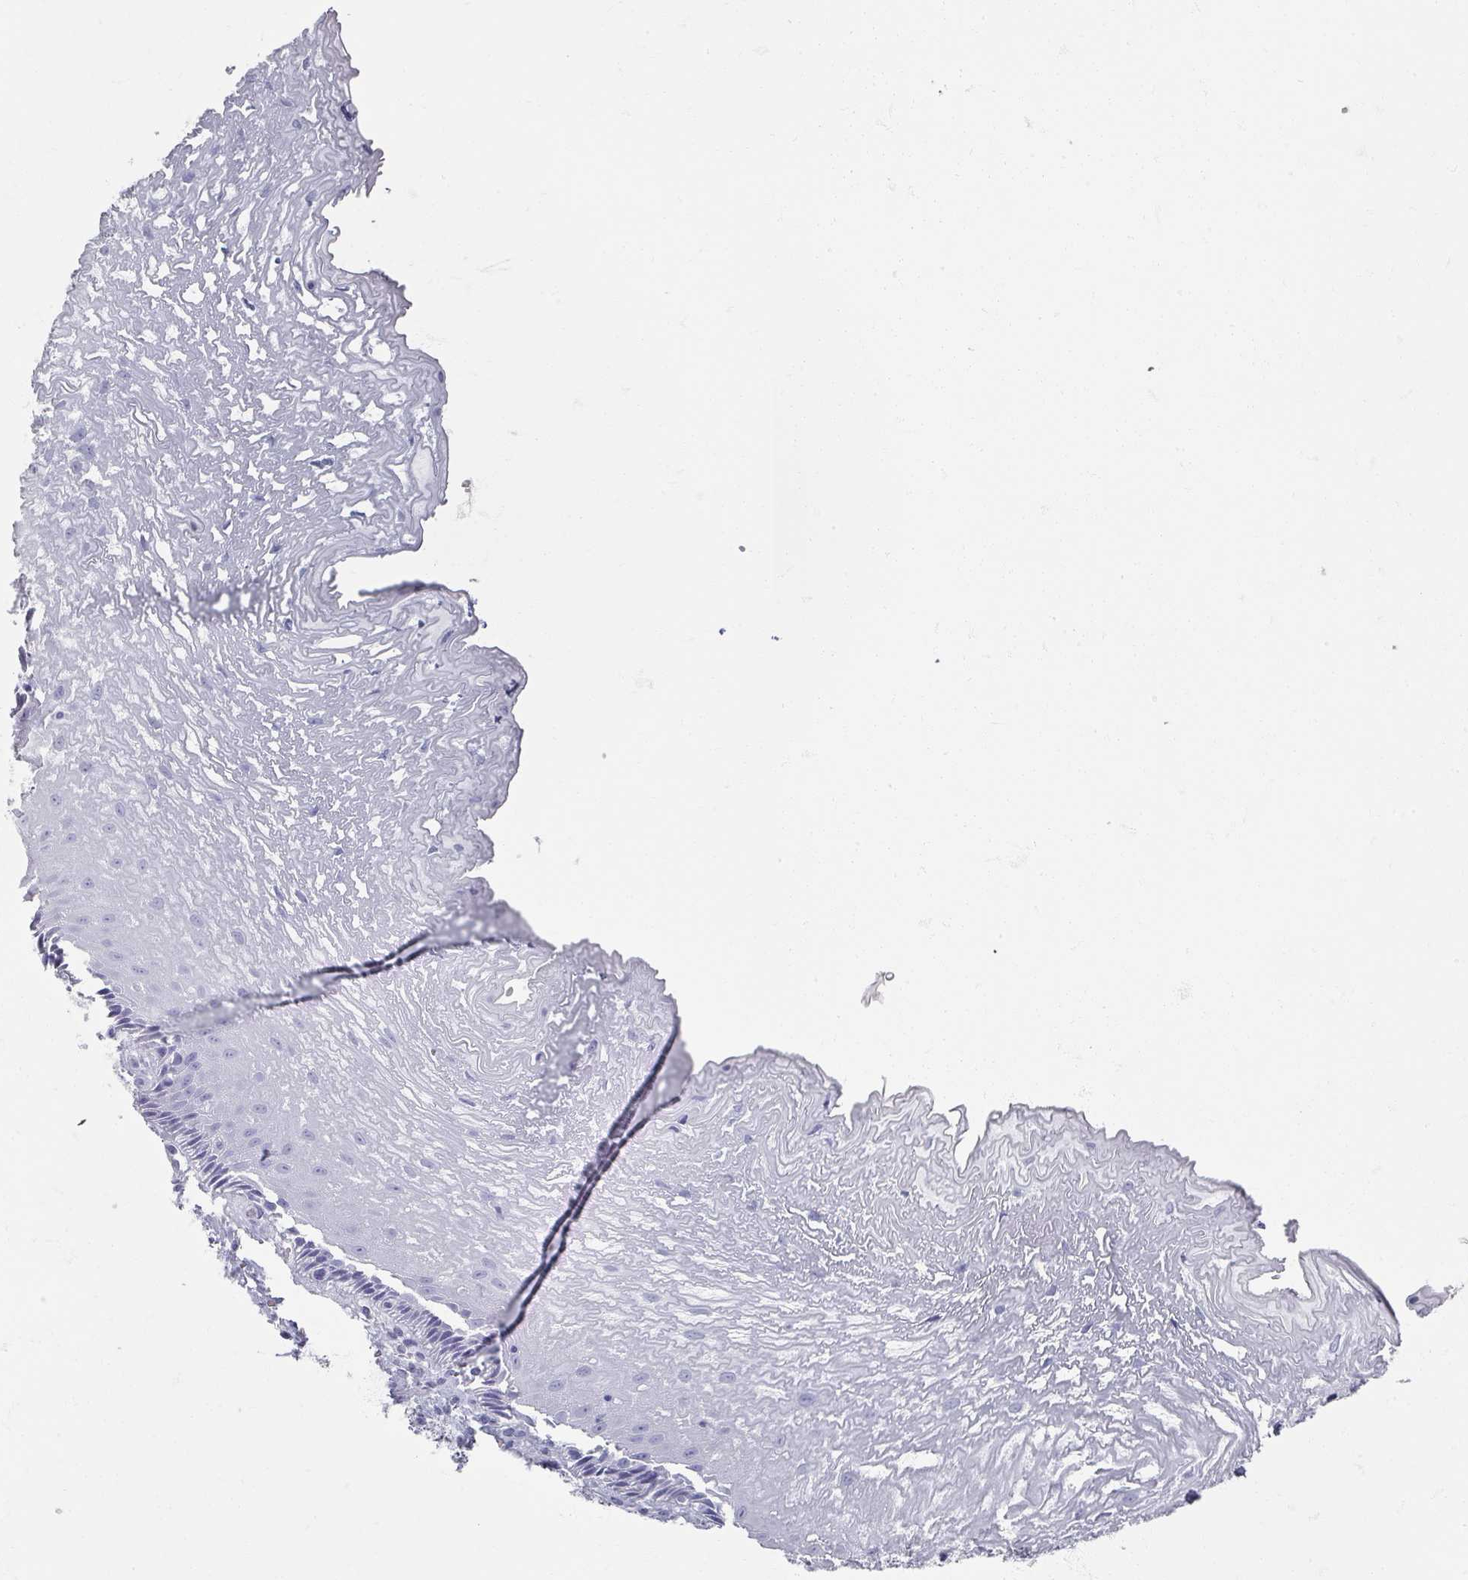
{"staining": {"intensity": "negative", "quantity": "none", "location": "none"}, "tissue": "esophagus", "cell_type": "Squamous epithelial cells", "image_type": "normal", "snomed": [{"axis": "morphology", "description": "Normal tissue, NOS"}, {"axis": "topography", "description": "Esophagus"}], "caption": "Immunohistochemistry (IHC) histopathology image of normal esophagus: esophagus stained with DAB (3,3'-diaminobenzidine) exhibits no significant protein positivity in squamous epithelial cells.", "gene": "OMG", "patient": {"sex": "male", "age": 60}}